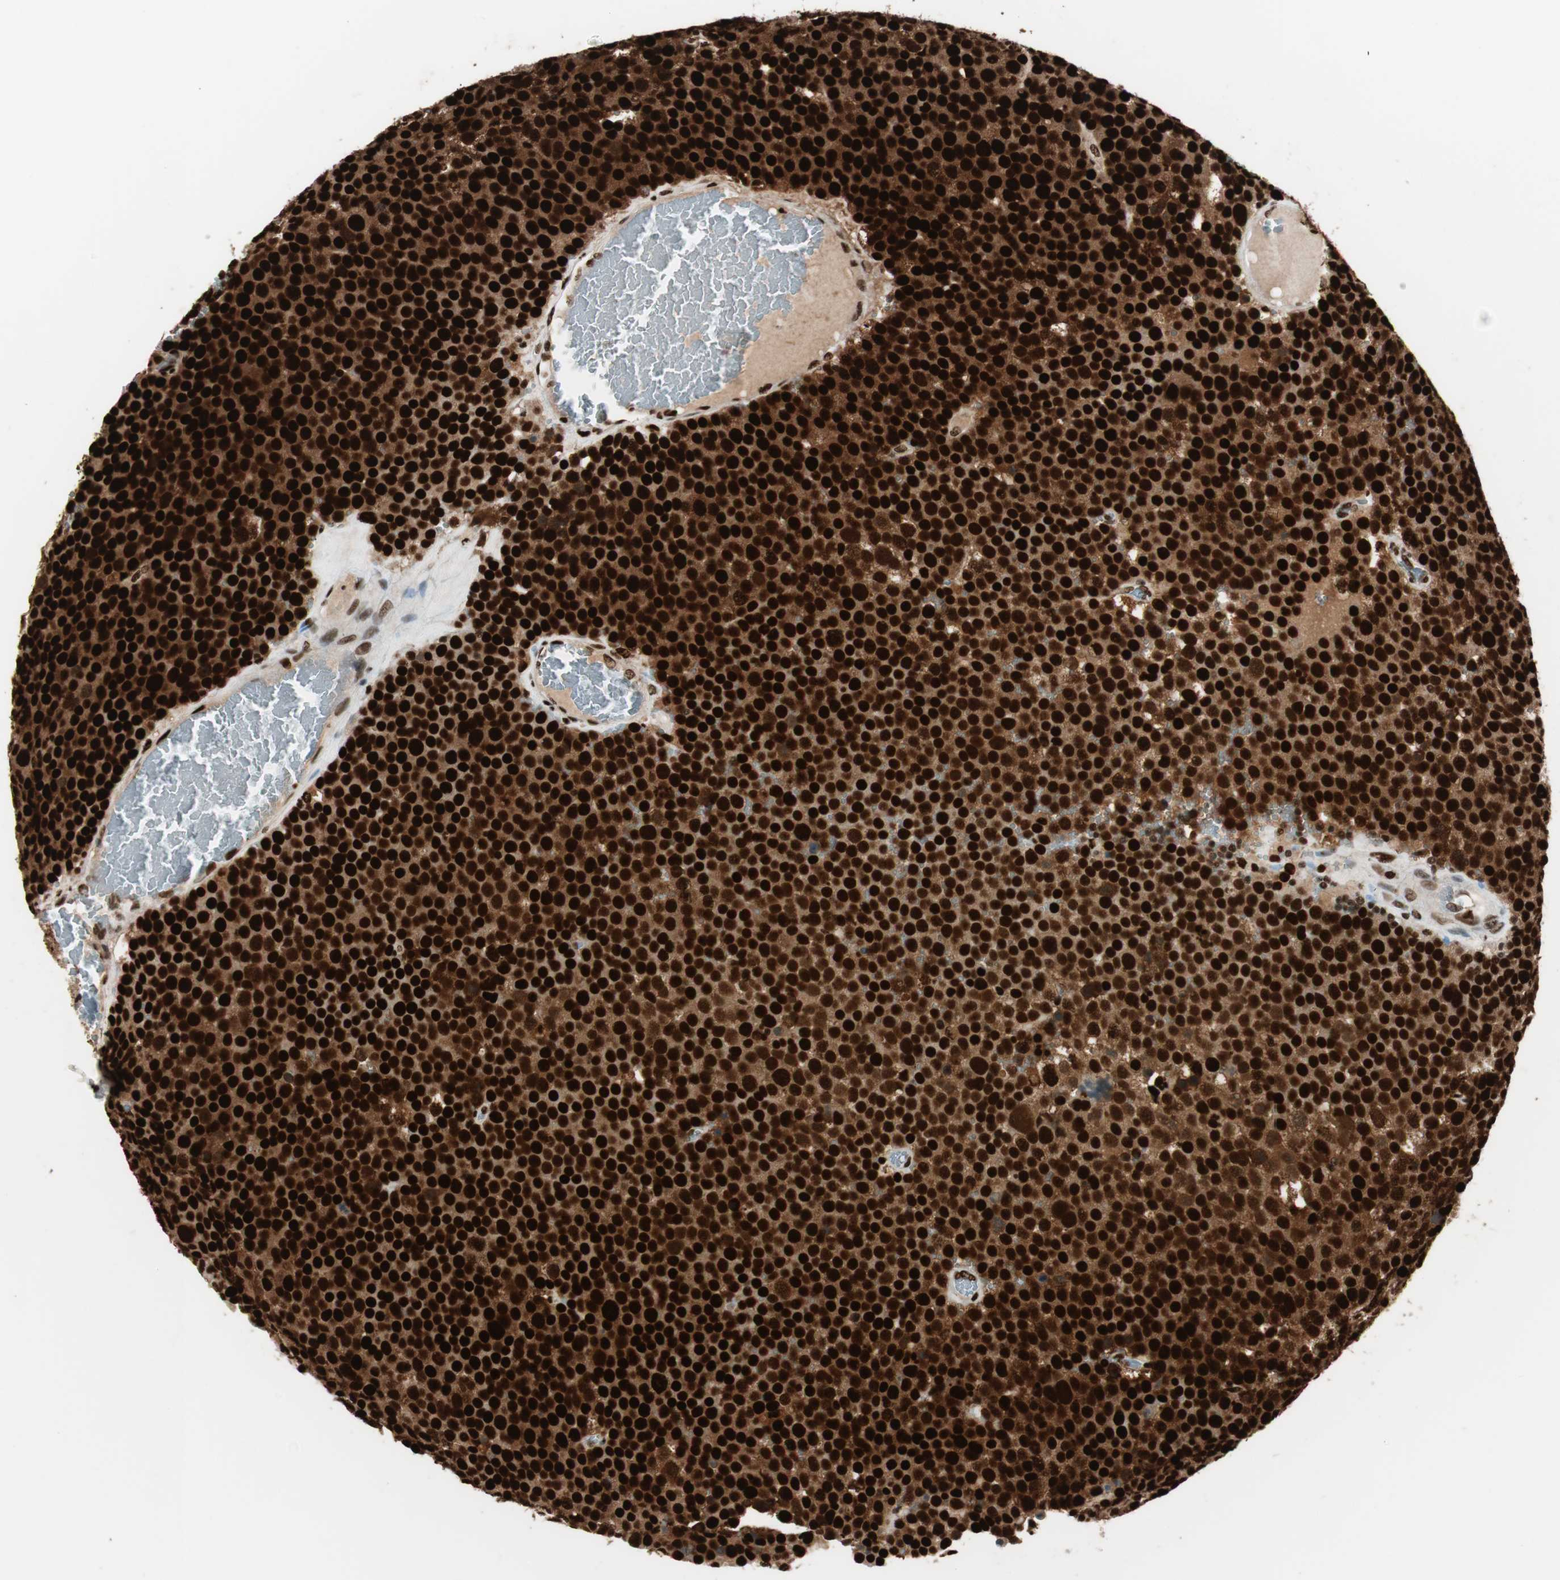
{"staining": {"intensity": "strong", "quantity": ">75%", "location": "cytoplasmic/membranous,nuclear"}, "tissue": "testis cancer", "cell_type": "Tumor cells", "image_type": "cancer", "snomed": [{"axis": "morphology", "description": "Seminoma, NOS"}, {"axis": "topography", "description": "Testis"}], "caption": "Seminoma (testis) tissue exhibits strong cytoplasmic/membranous and nuclear positivity in approximately >75% of tumor cells", "gene": "PSME3", "patient": {"sex": "male", "age": 71}}